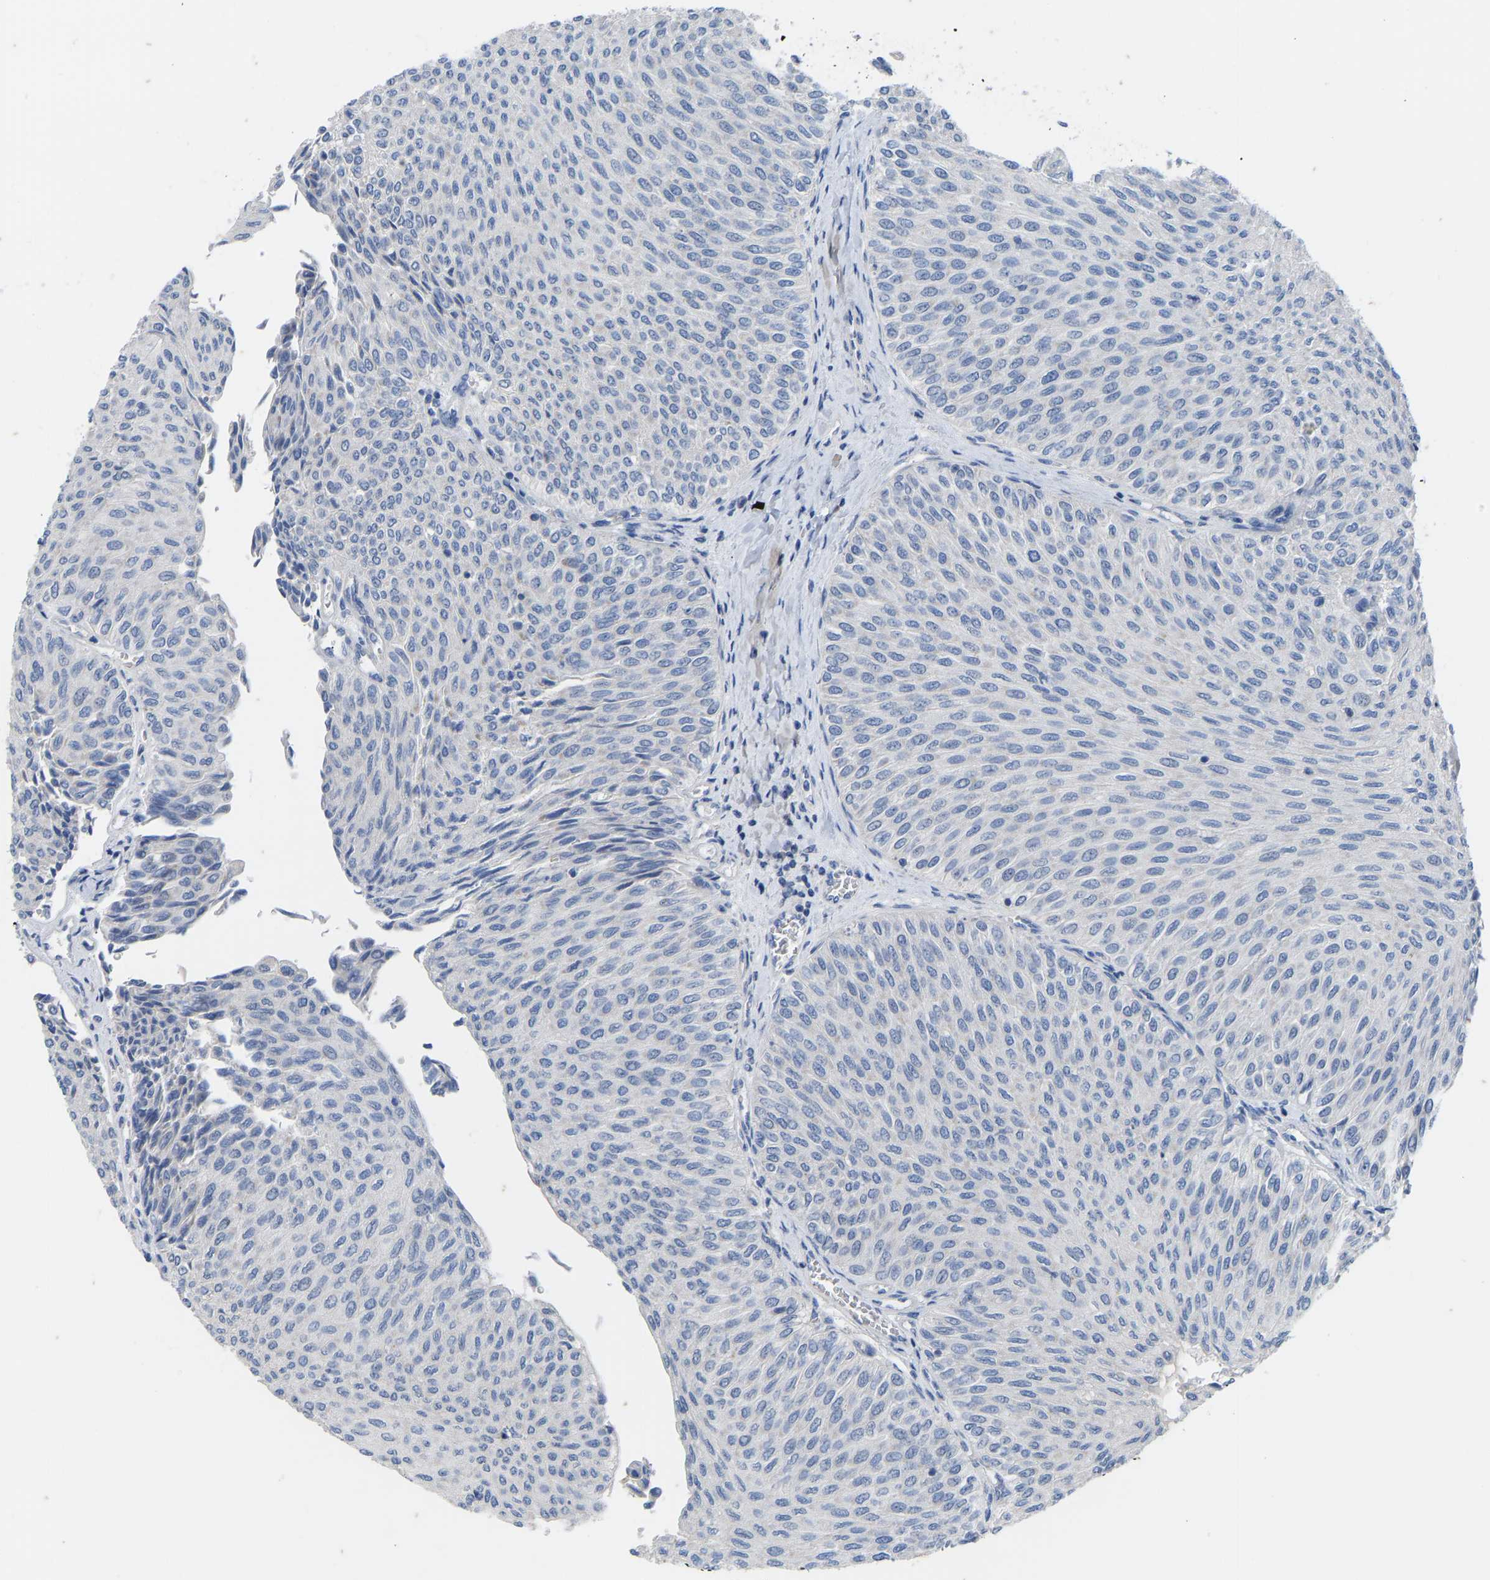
{"staining": {"intensity": "negative", "quantity": "none", "location": "none"}, "tissue": "urothelial cancer", "cell_type": "Tumor cells", "image_type": "cancer", "snomed": [{"axis": "morphology", "description": "Urothelial carcinoma, Low grade"}, {"axis": "topography", "description": "Urinary bladder"}], "caption": "Immunohistochemical staining of low-grade urothelial carcinoma demonstrates no significant expression in tumor cells.", "gene": "OLIG2", "patient": {"sex": "male", "age": 78}}